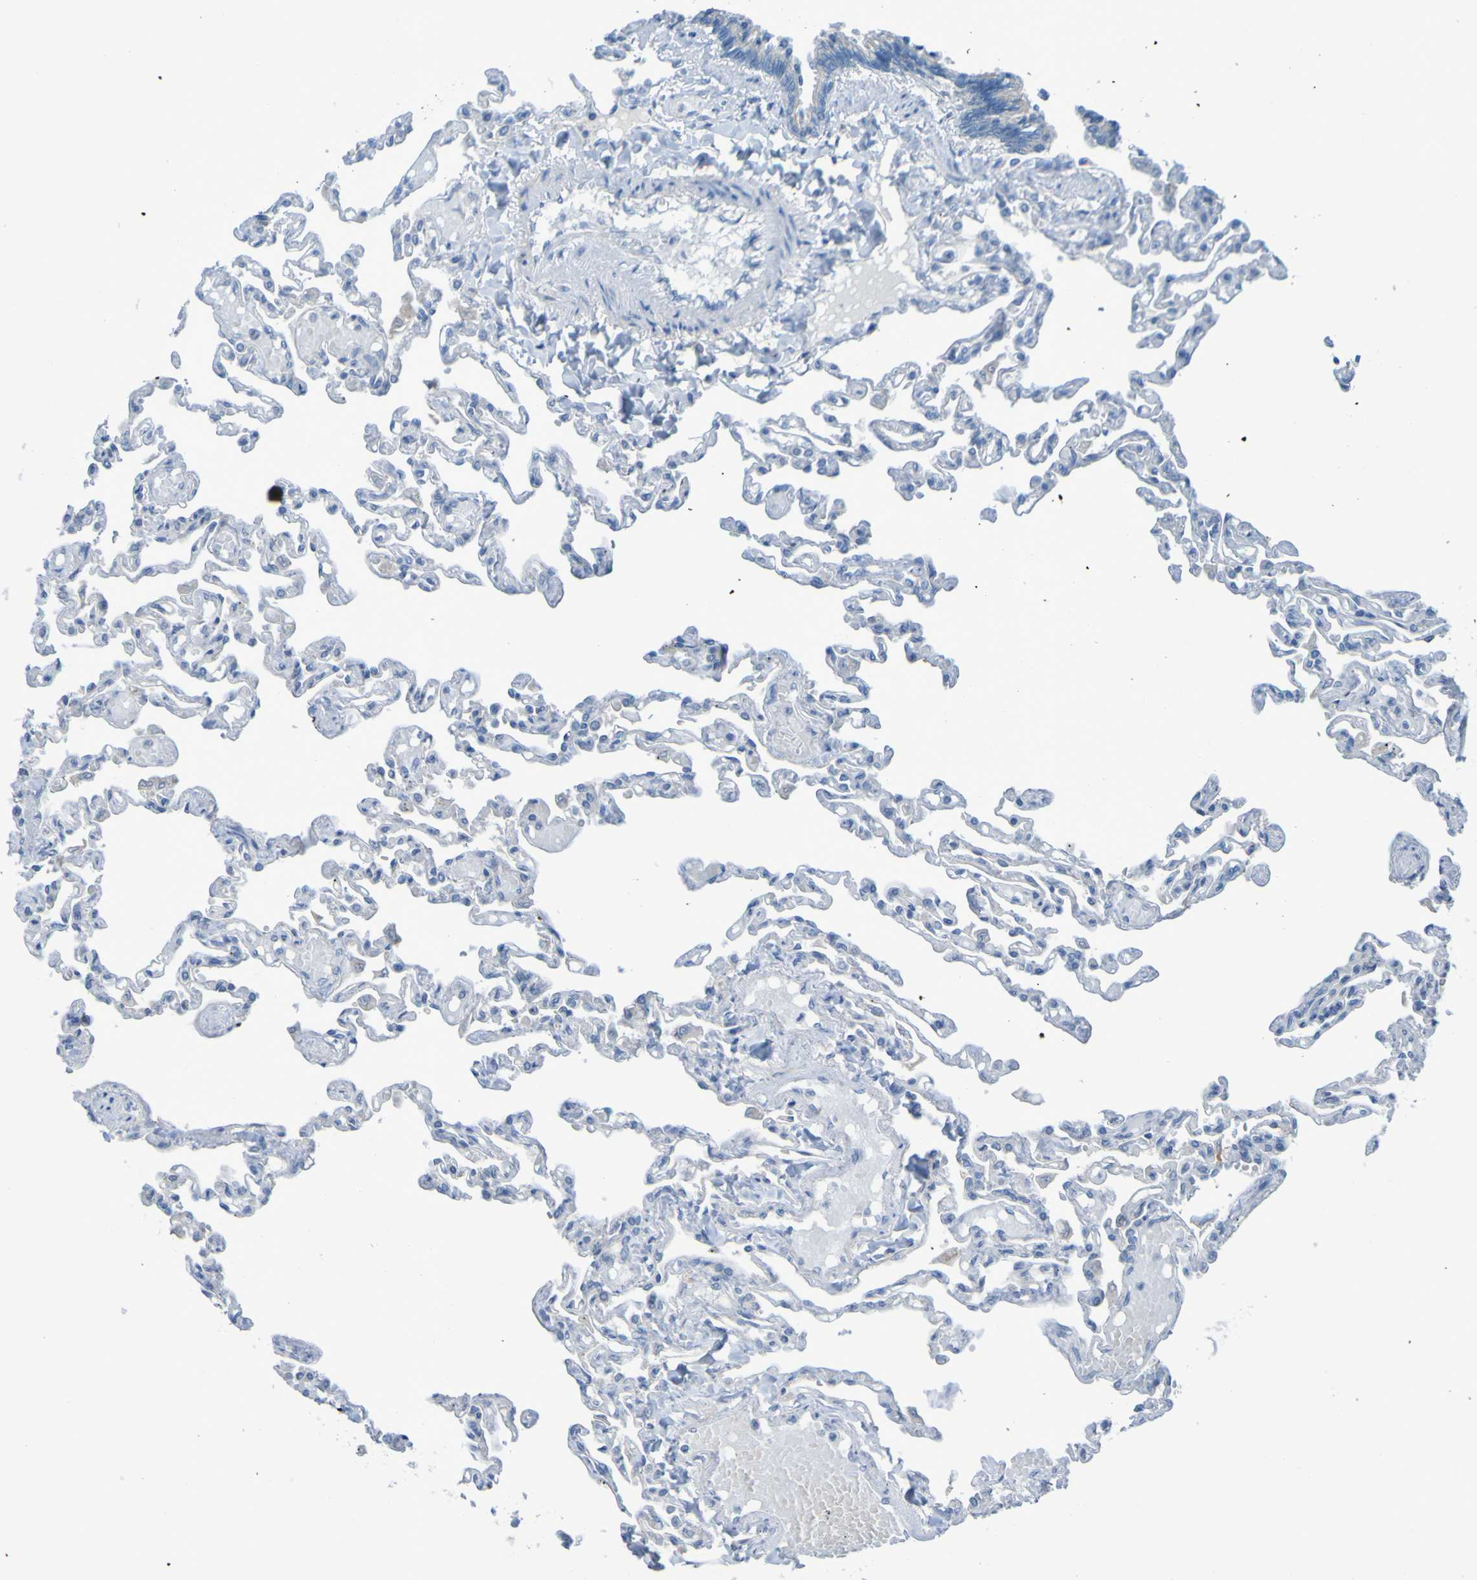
{"staining": {"intensity": "negative", "quantity": "none", "location": "none"}, "tissue": "lung", "cell_type": "Alveolar cells", "image_type": "normal", "snomed": [{"axis": "morphology", "description": "Normal tissue, NOS"}, {"axis": "topography", "description": "Lung"}], "caption": "This histopathology image is of normal lung stained with IHC to label a protein in brown with the nuclei are counter-stained blue. There is no staining in alveolar cells. The staining was performed using DAB (3,3'-diaminobenzidine) to visualize the protein expression in brown, while the nuclei were stained in blue with hematoxylin (Magnification: 20x).", "gene": "NPRL3", "patient": {"sex": "male", "age": 21}}